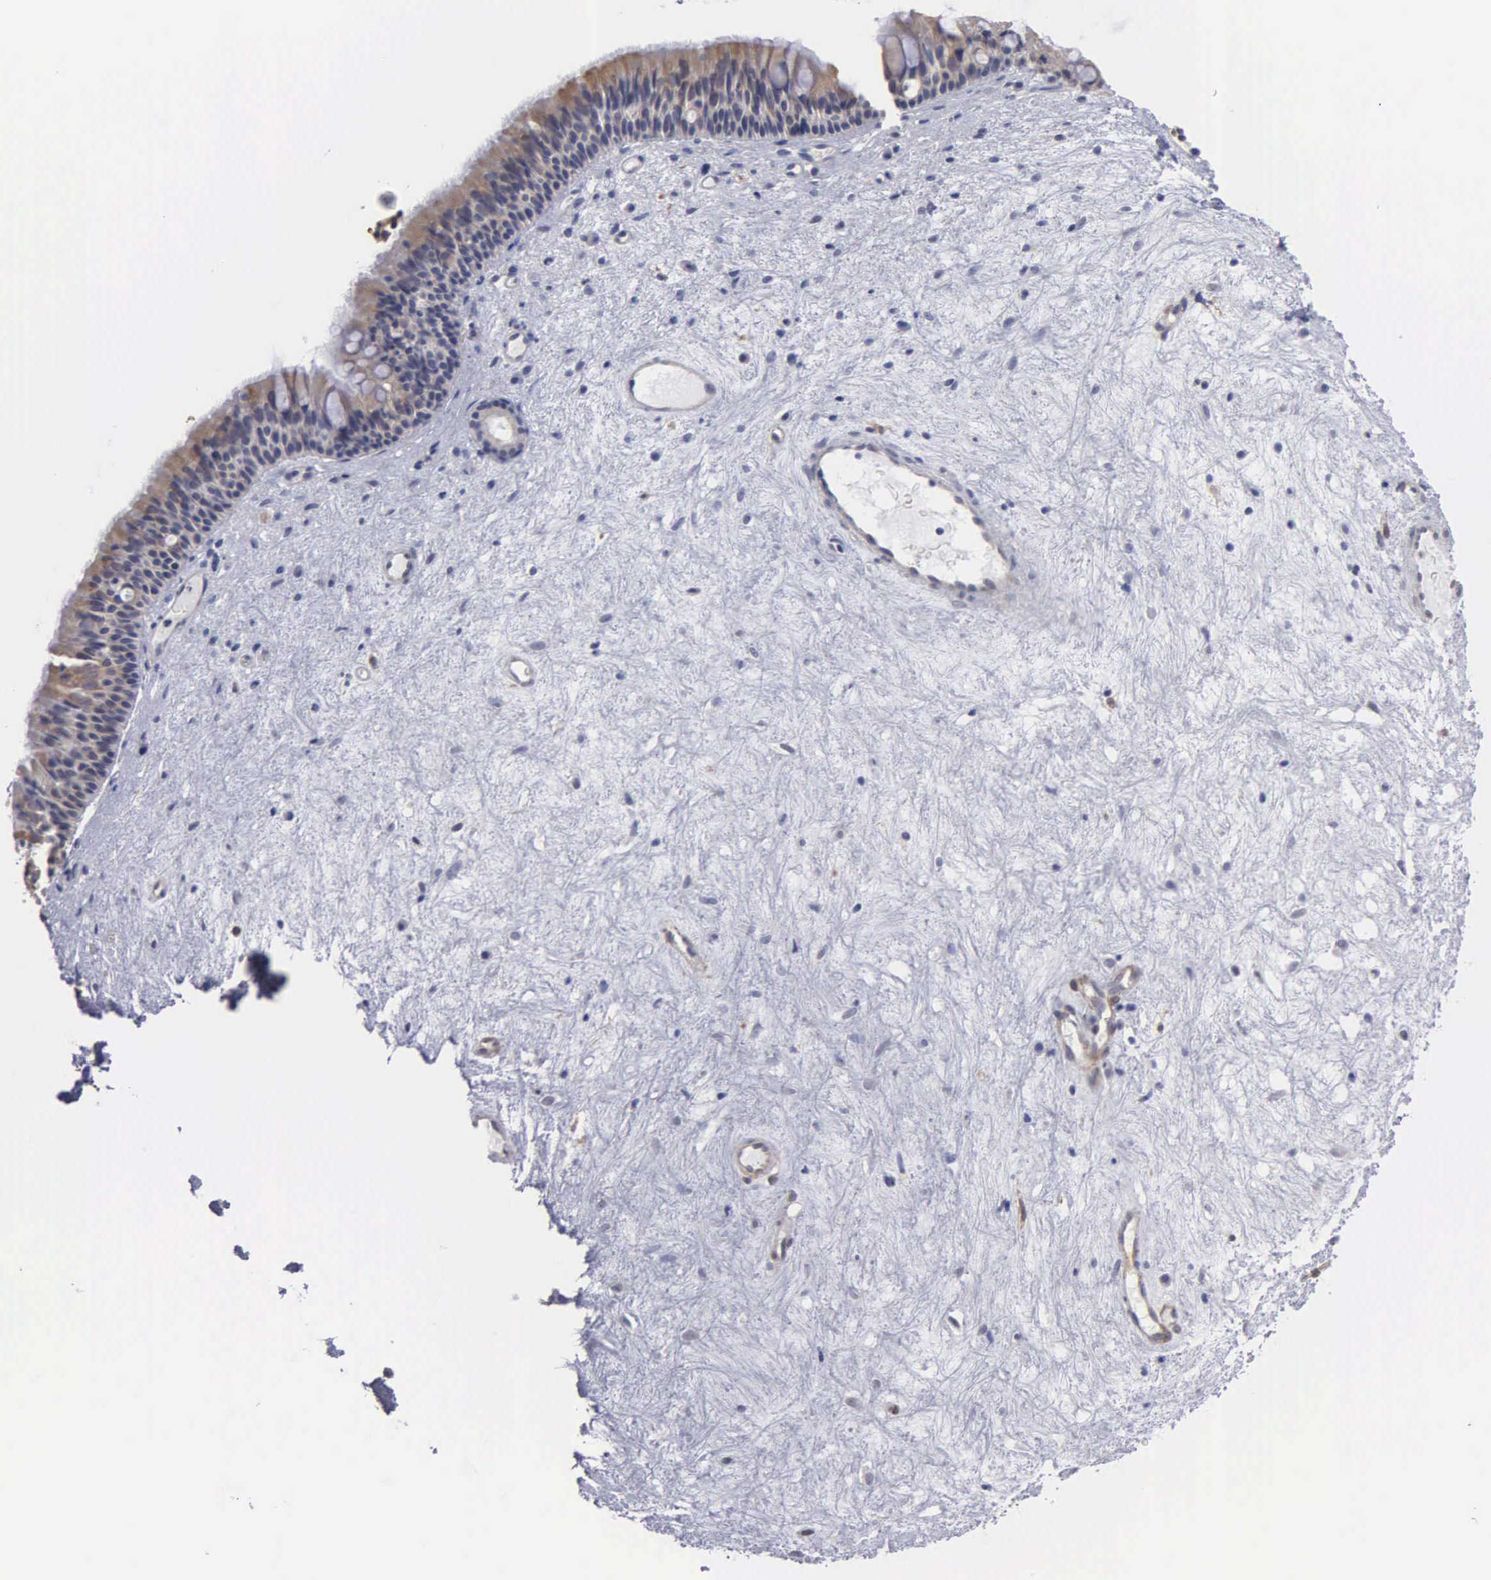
{"staining": {"intensity": "moderate", "quantity": "25%-75%", "location": "cytoplasmic/membranous"}, "tissue": "nasopharynx", "cell_type": "Respiratory epithelial cells", "image_type": "normal", "snomed": [{"axis": "morphology", "description": "Normal tissue, NOS"}, {"axis": "topography", "description": "Nasopharynx"}], "caption": "This photomicrograph shows immunohistochemistry staining of unremarkable human nasopharynx, with medium moderate cytoplasmic/membranous positivity in approximately 25%-75% of respiratory epithelial cells.", "gene": "LIN52", "patient": {"sex": "female", "age": 78}}